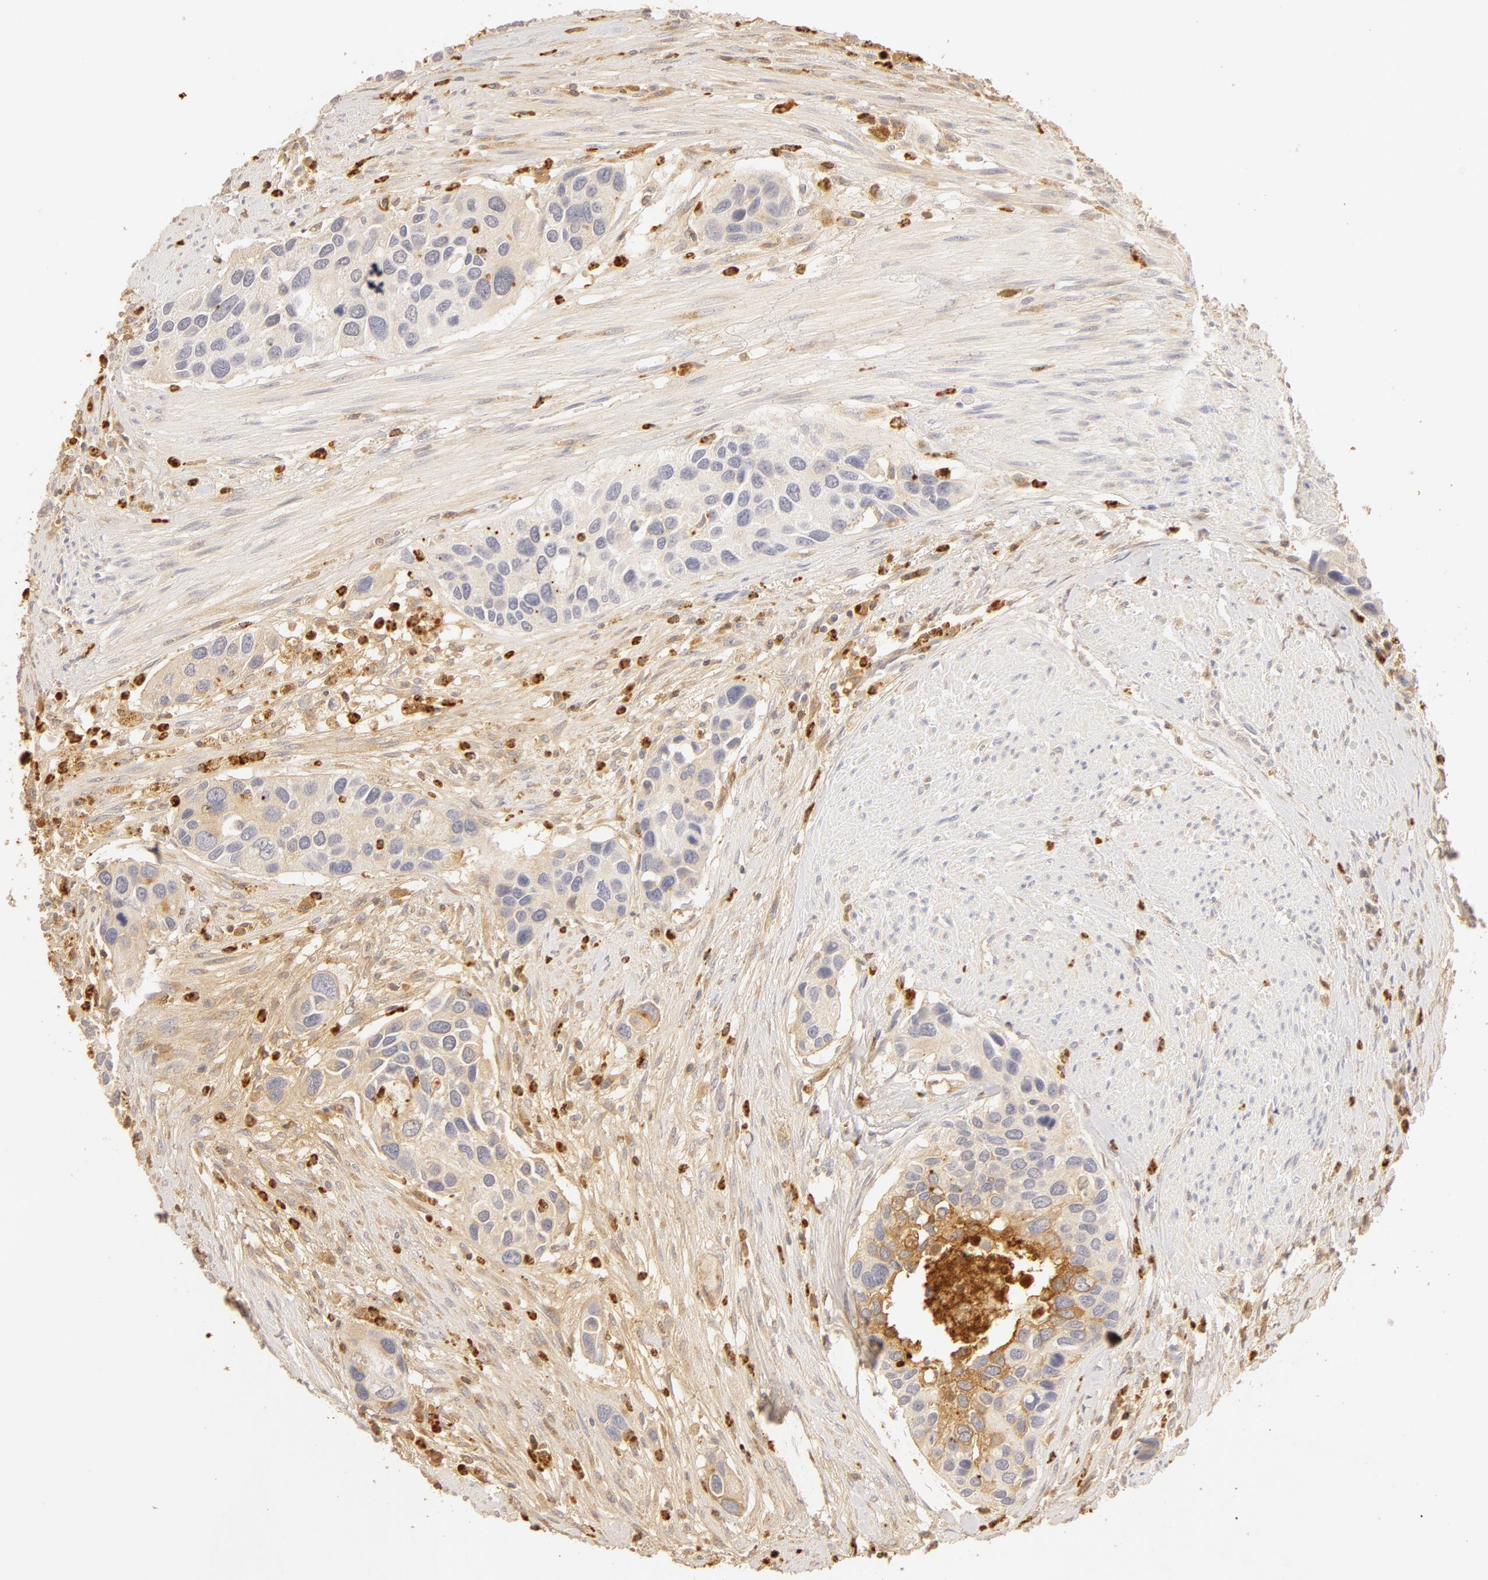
{"staining": {"intensity": "negative", "quantity": "none", "location": "none"}, "tissue": "urothelial cancer", "cell_type": "Tumor cells", "image_type": "cancer", "snomed": [{"axis": "morphology", "description": "Urothelial carcinoma, High grade"}, {"axis": "topography", "description": "Urinary bladder"}], "caption": "Urothelial cancer stained for a protein using immunohistochemistry exhibits no expression tumor cells.", "gene": "C1R", "patient": {"sex": "male", "age": 66}}